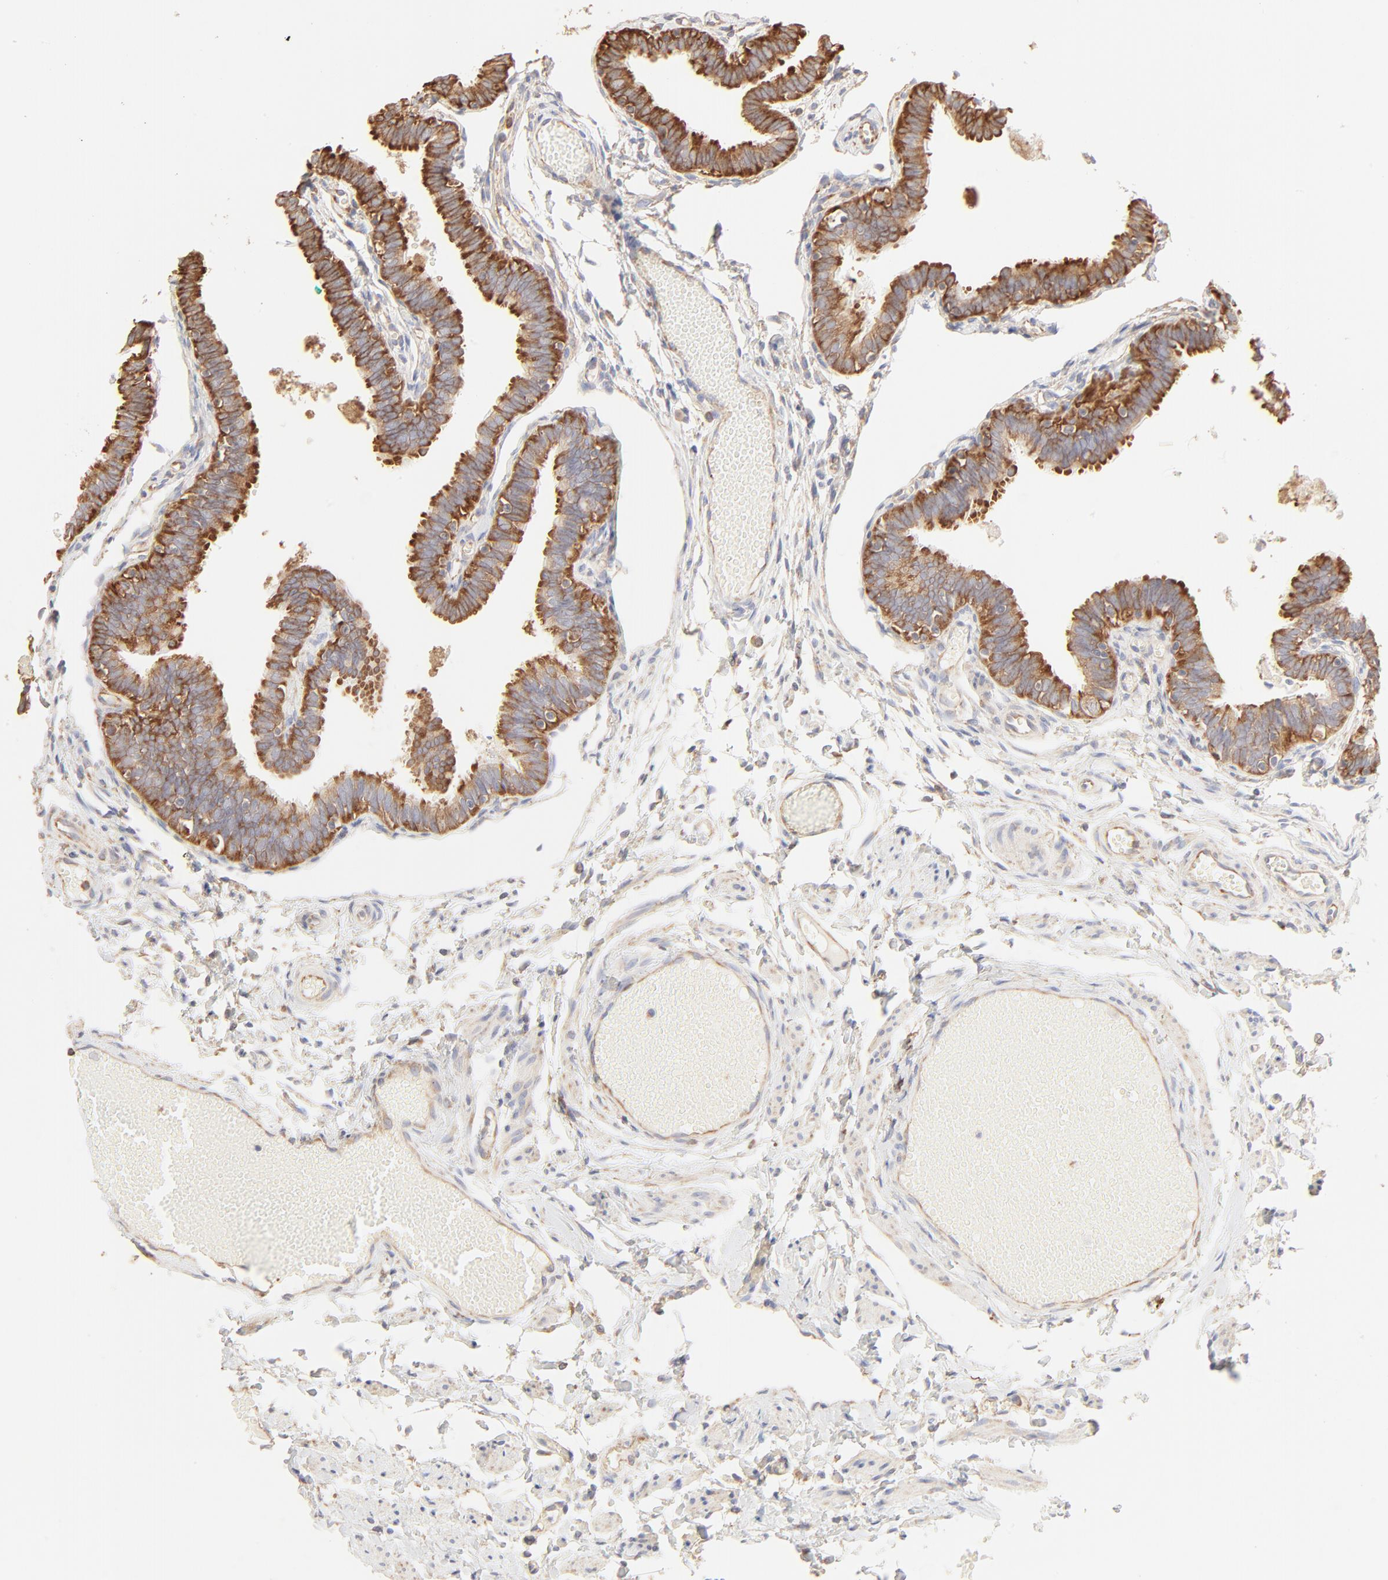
{"staining": {"intensity": "strong", "quantity": ">75%", "location": "cytoplasmic/membranous"}, "tissue": "fallopian tube", "cell_type": "Glandular cells", "image_type": "normal", "snomed": [{"axis": "morphology", "description": "Normal tissue, NOS"}, {"axis": "topography", "description": "Fallopian tube"}], "caption": "Protein expression analysis of unremarkable fallopian tube exhibits strong cytoplasmic/membranous staining in about >75% of glandular cells. (DAB (3,3'-diaminobenzidine) IHC, brown staining for protein, blue staining for nuclei).", "gene": "RPS20", "patient": {"sex": "female", "age": 46}}